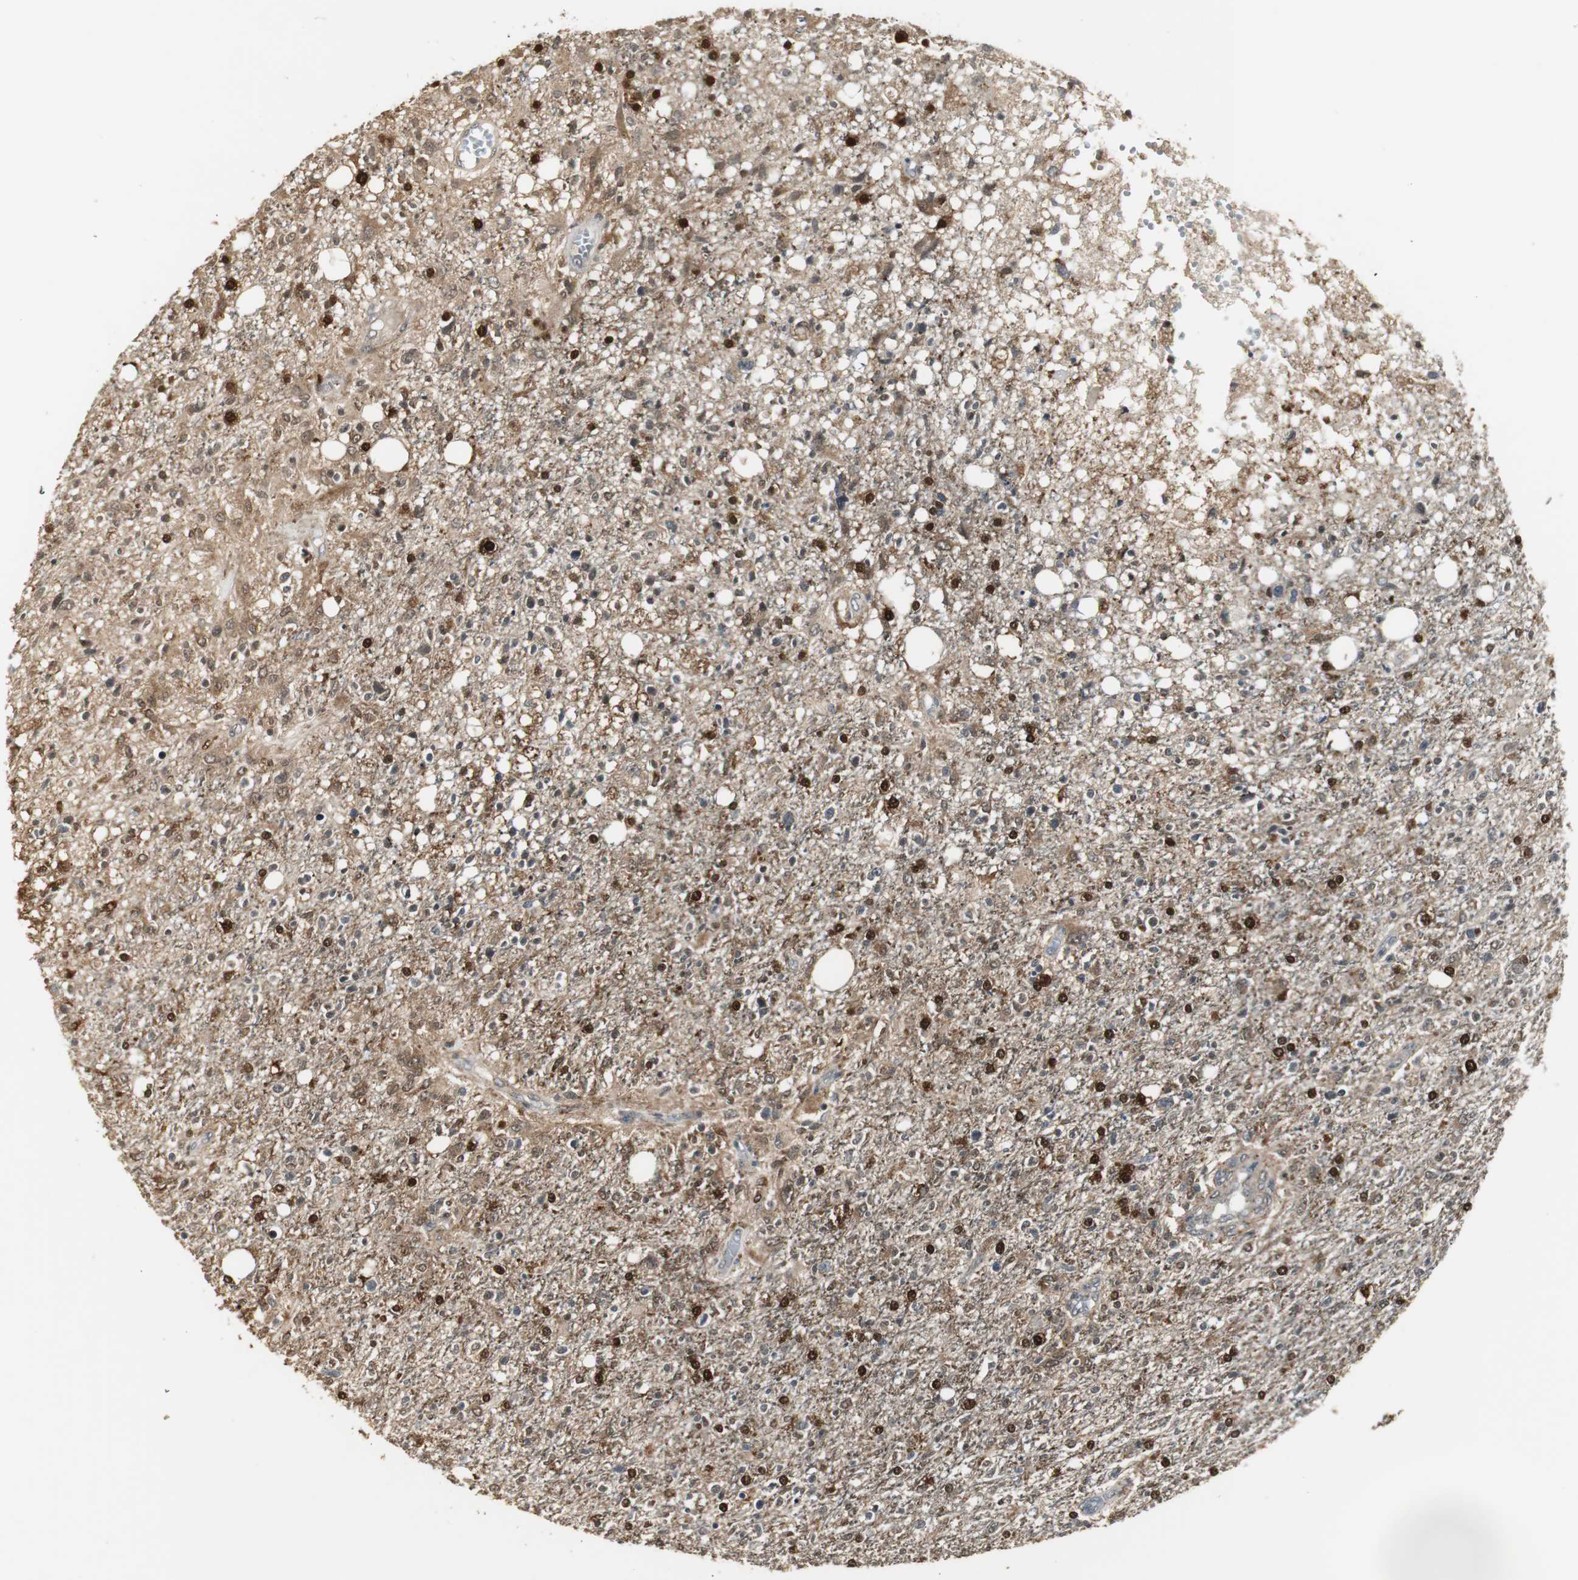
{"staining": {"intensity": "strong", "quantity": ">75%", "location": "cytoplasmic/membranous,nuclear"}, "tissue": "glioma", "cell_type": "Tumor cells", "image_type": "cancer", "snomed": [{"axis": "morphology", "description": "Glioma, malignant, High grade"}, {"axis": "topography", "description": "Cerebral cortex"}], "caption": "There is high levels of strong cytoplasmic/membranous and nuclear positivity in tumor cells of high-grade glioma (malignant), as demonstrated by immunohistochemical staining (brown color).", "gene": "PLIN3", "patient": {"sex": "male", "age": 76}}